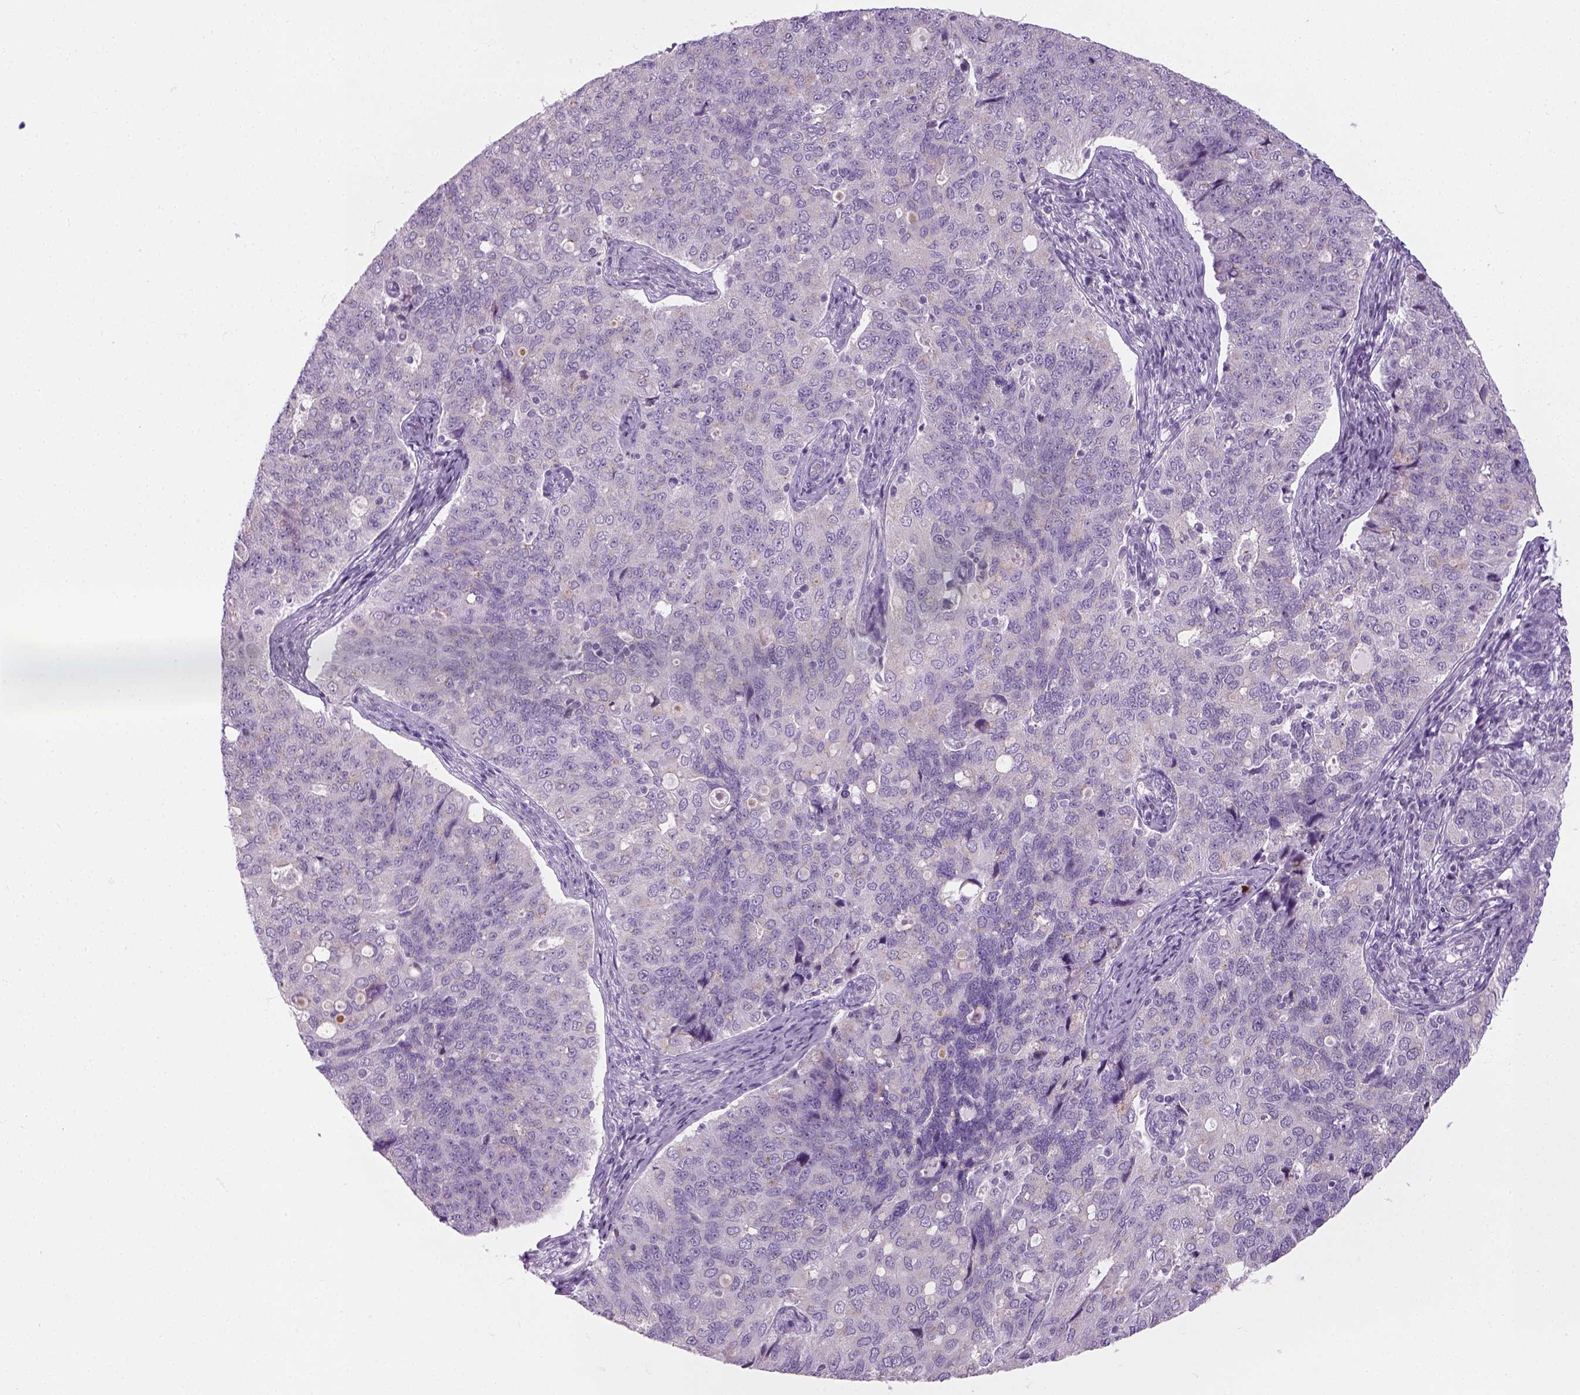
{"staining": {"intensity": "negative", "quantity": "none", "location": "none"}, "tissue": "endometrial cancer", "cell_type": "Tumor cells", "image_type": "cancer", "snomed": [{"axis": "morphology", "description": "Adenocarcinoma, NOS"}, {"axis": "topography", "description": "Endometrium"}], "caption": "Immunohistochemistry of human endometrial adenocarcinoma exhibits no expression in tumor cells.", "gene": "IL4", "patient": {"sex": "female", "age": 43}}